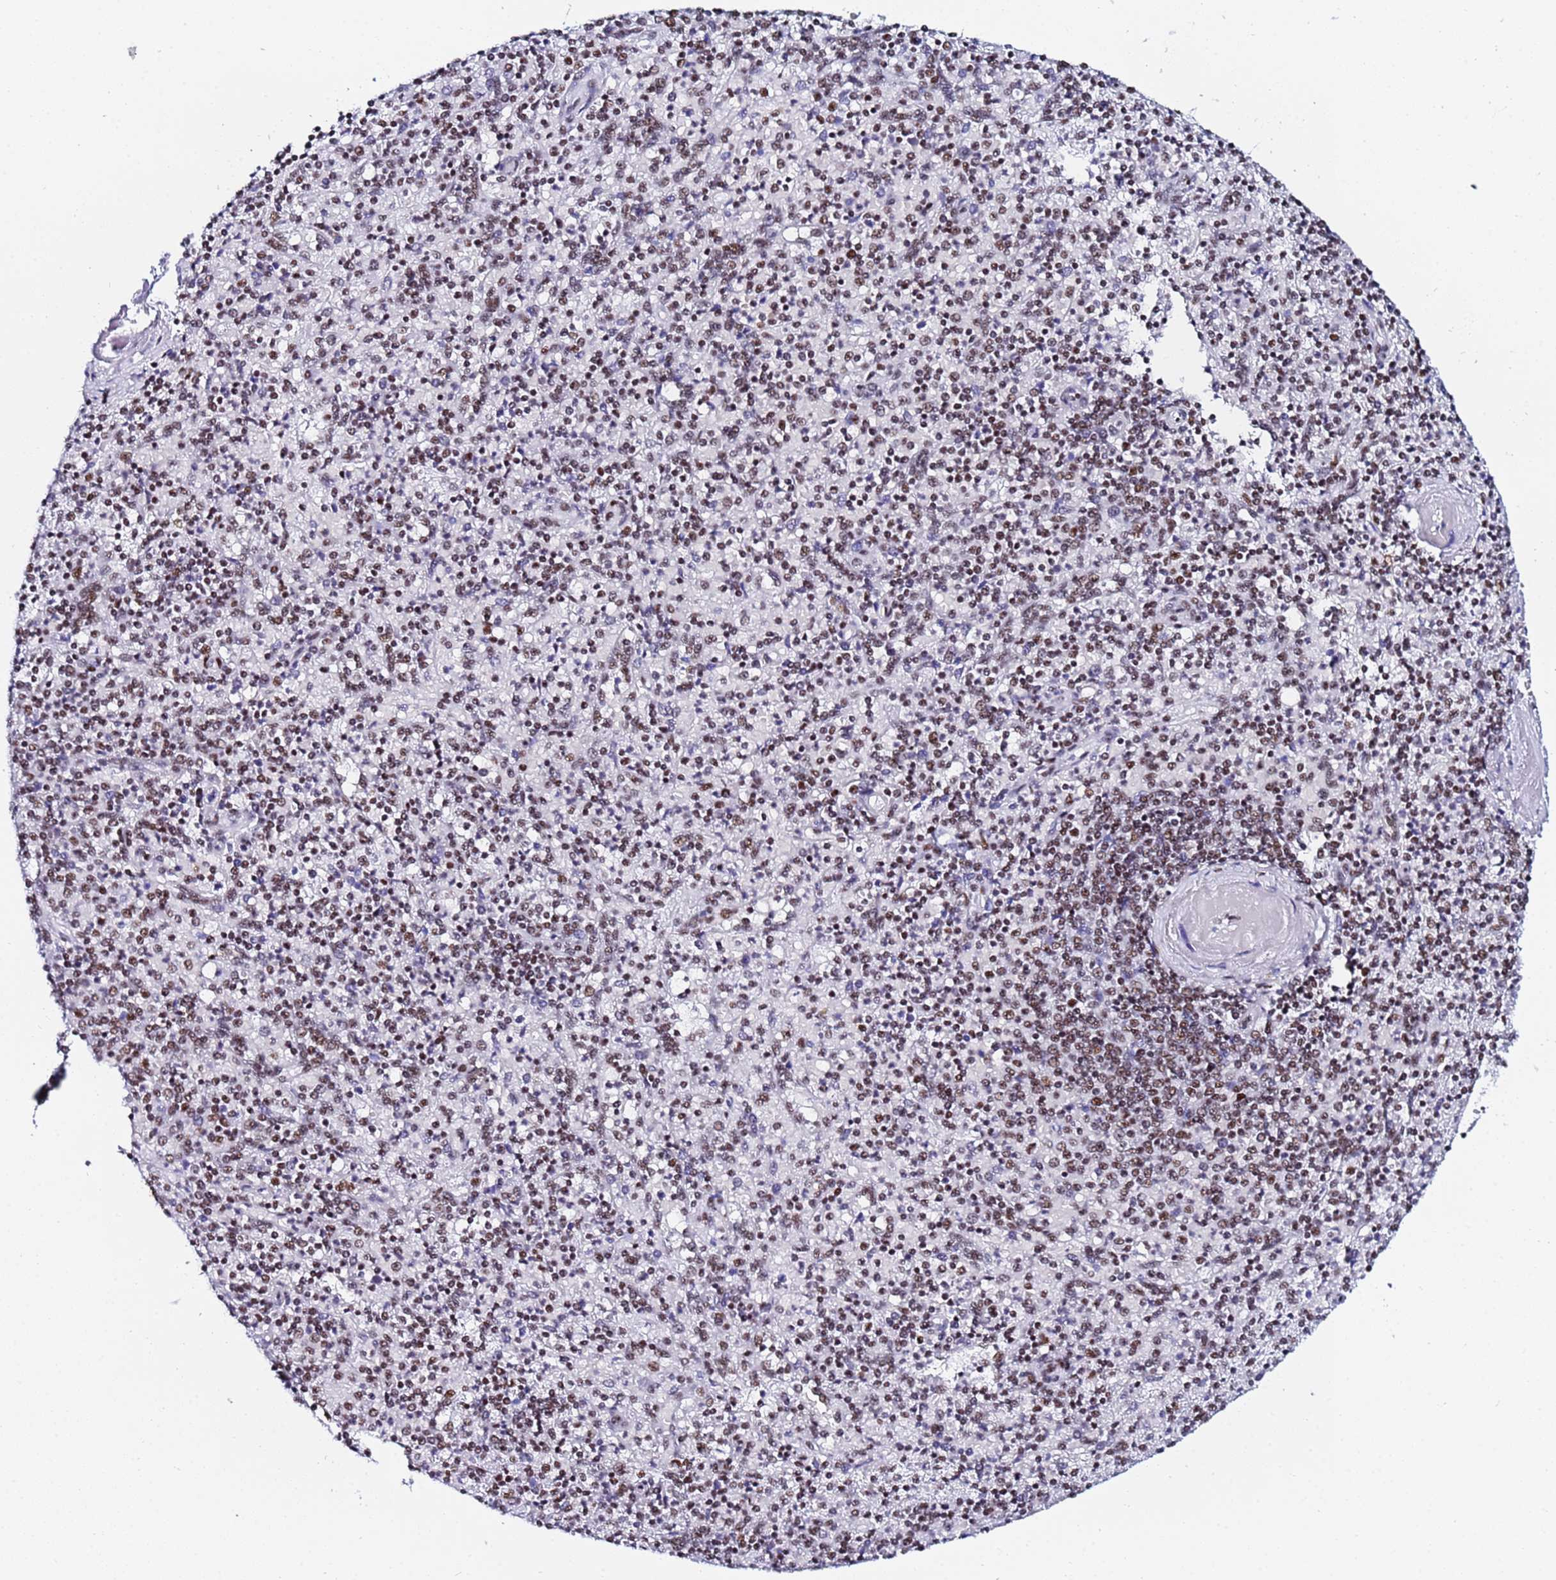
{"staining": {"intensity": "moderate", "quantity": ">75%", "location": "nuclear"}, "tissue": "spleen", "cell_type": "Cells in red pulp", "image_type": "normal", "snomed": [{"axis": "morphology", "description": "Normal tissue, NOS"}, {"axis": "topography", "description": "Spleen"}], "caption": "The photomicrograph reveals staining of unremarkable spleen, revealing moderate nuclear protein positivity (brown color) within cells in red pulp.", "gene": "SNRPA1", "patient": {"sex": "male", "age": 82}}